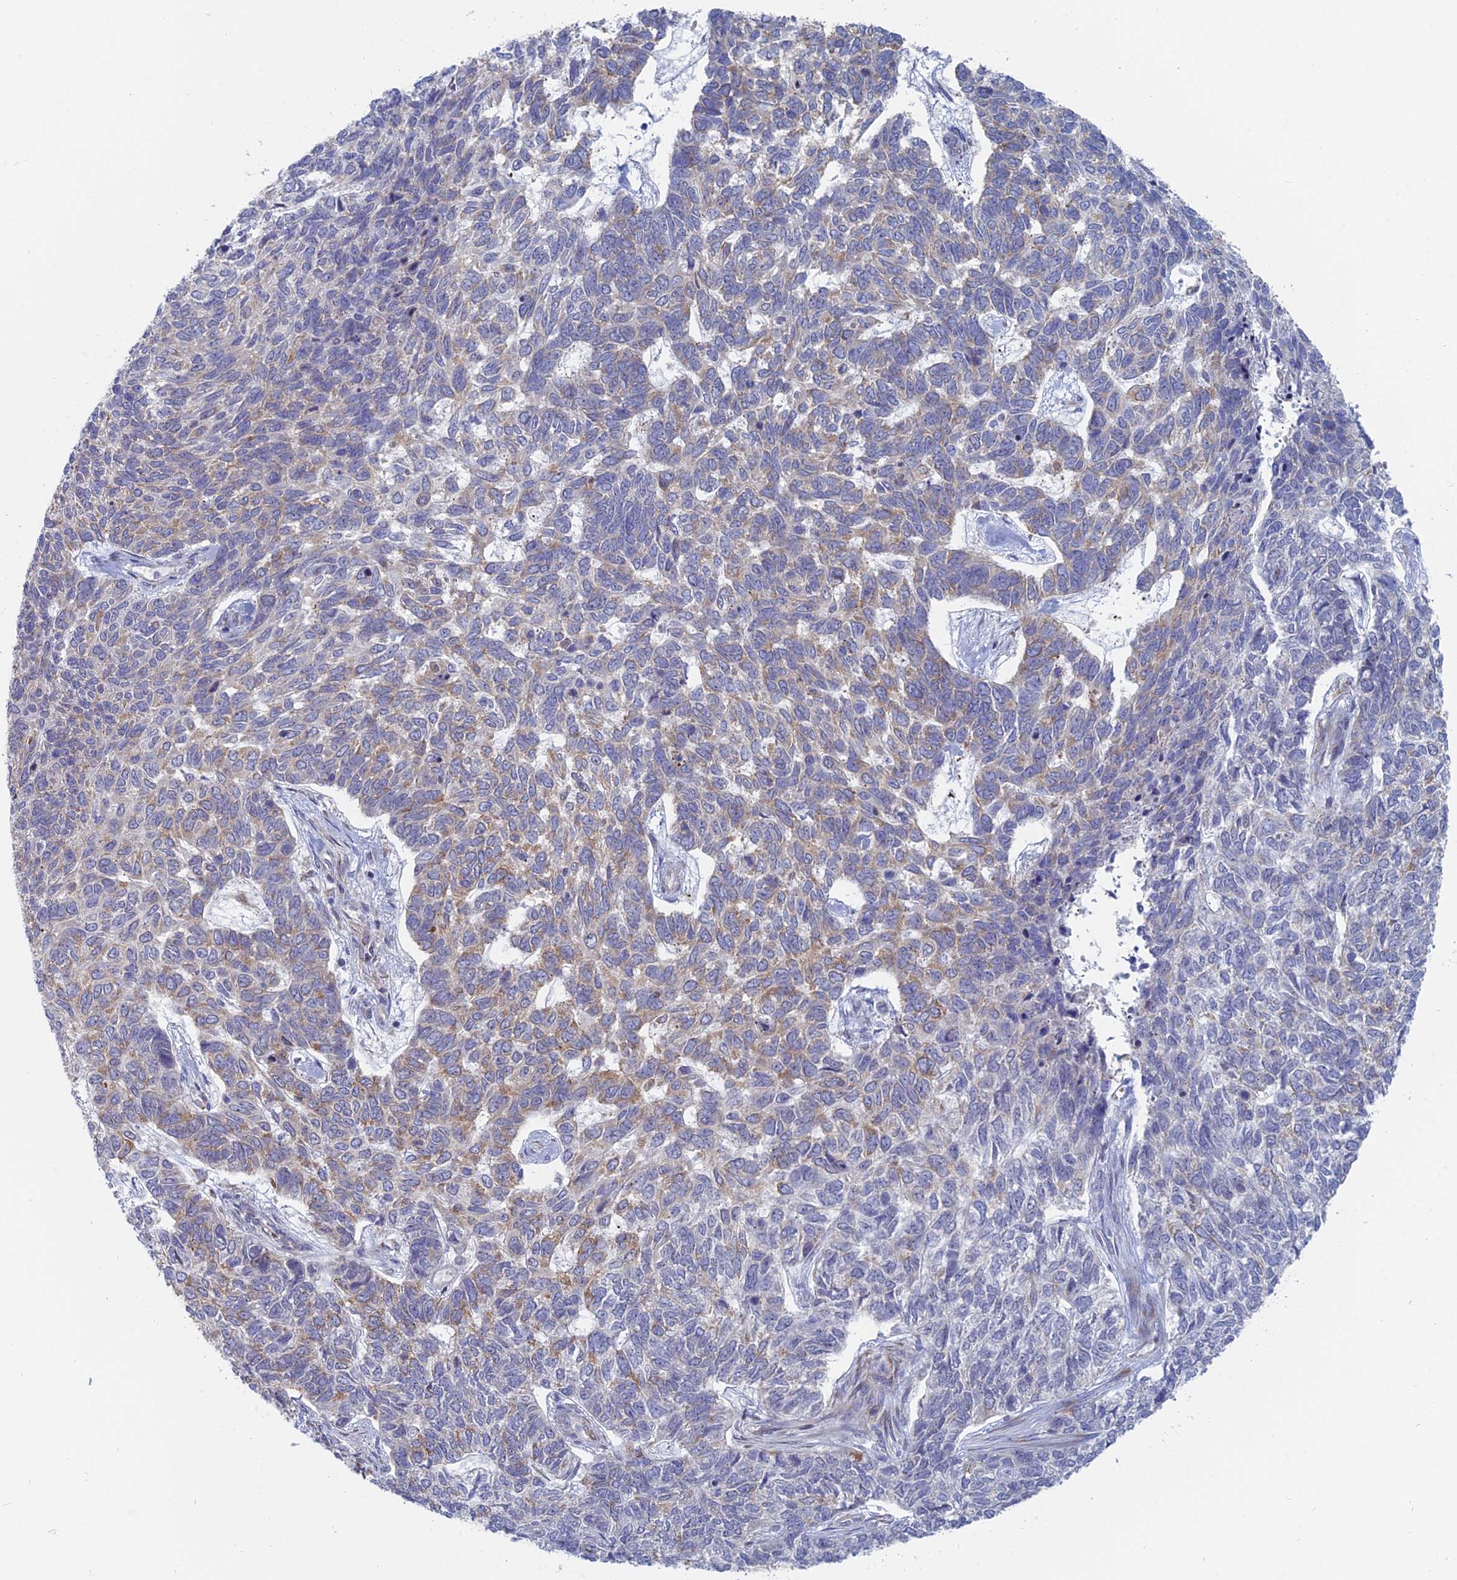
{"staining": {"intensity": "moderate", "quantity": "25%-75%", "location": "cytoplasmic/membranous"}, "tissue": "skin cancer", "cell_type": "Tumor cells", "image_type": "cancer", "snomed": [{"axis": "morphology", "description": "Basal cell carcinoma"}, {"axis": "topography", "description": "Skin"}], "caption": "This is a micrograph of IHC staining of skin cancer (basal cell carcinoma), which shows moderate positivity in the cytoplasmic/membranous of tumor cells.", "gene": "TBC1D30", "patient": {"sex": "female", "age": 65}}